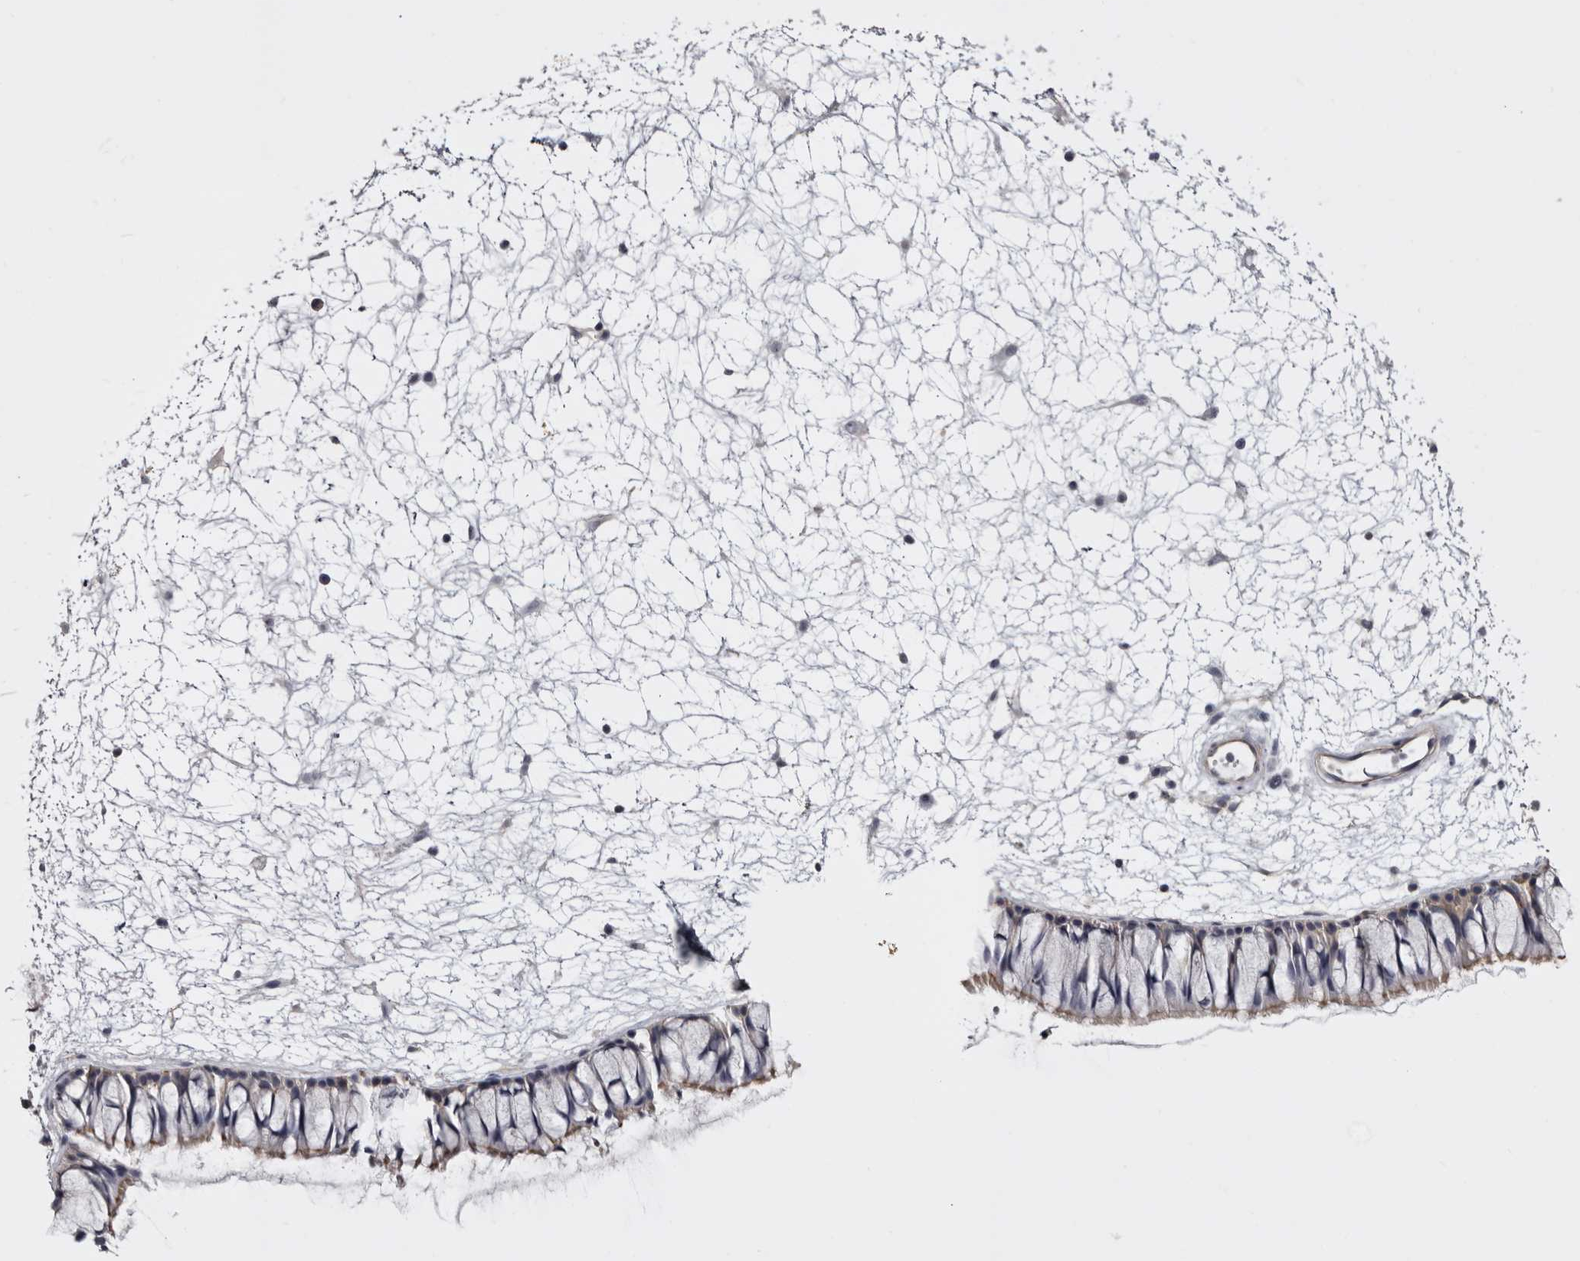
{"staining": {"intensity": "weak", "quantity": ">75%", "location": "cytoplasmic/membranous"}, "tissue": "nasopharynx", "cell_type": "Respiratory epithelial cells", "image_type": "normal", "snomed": [{"axis": "morphology", "description": "Normal tissue, NOS"}, {"axis": "topography", "description": "Nasopharynx"}], "caption": "Protein analysis of normal nasopharynx demonstrates weak cytoplasmic/membranous positivity in about >75% of respiratory epithelial cells. Using DAB (brown) and hematoxylin (blue) stains, captured at high magnification using brightfield microscopy.", "gene": "LAD1", "patient": {"sex": "male", "age": 64}}